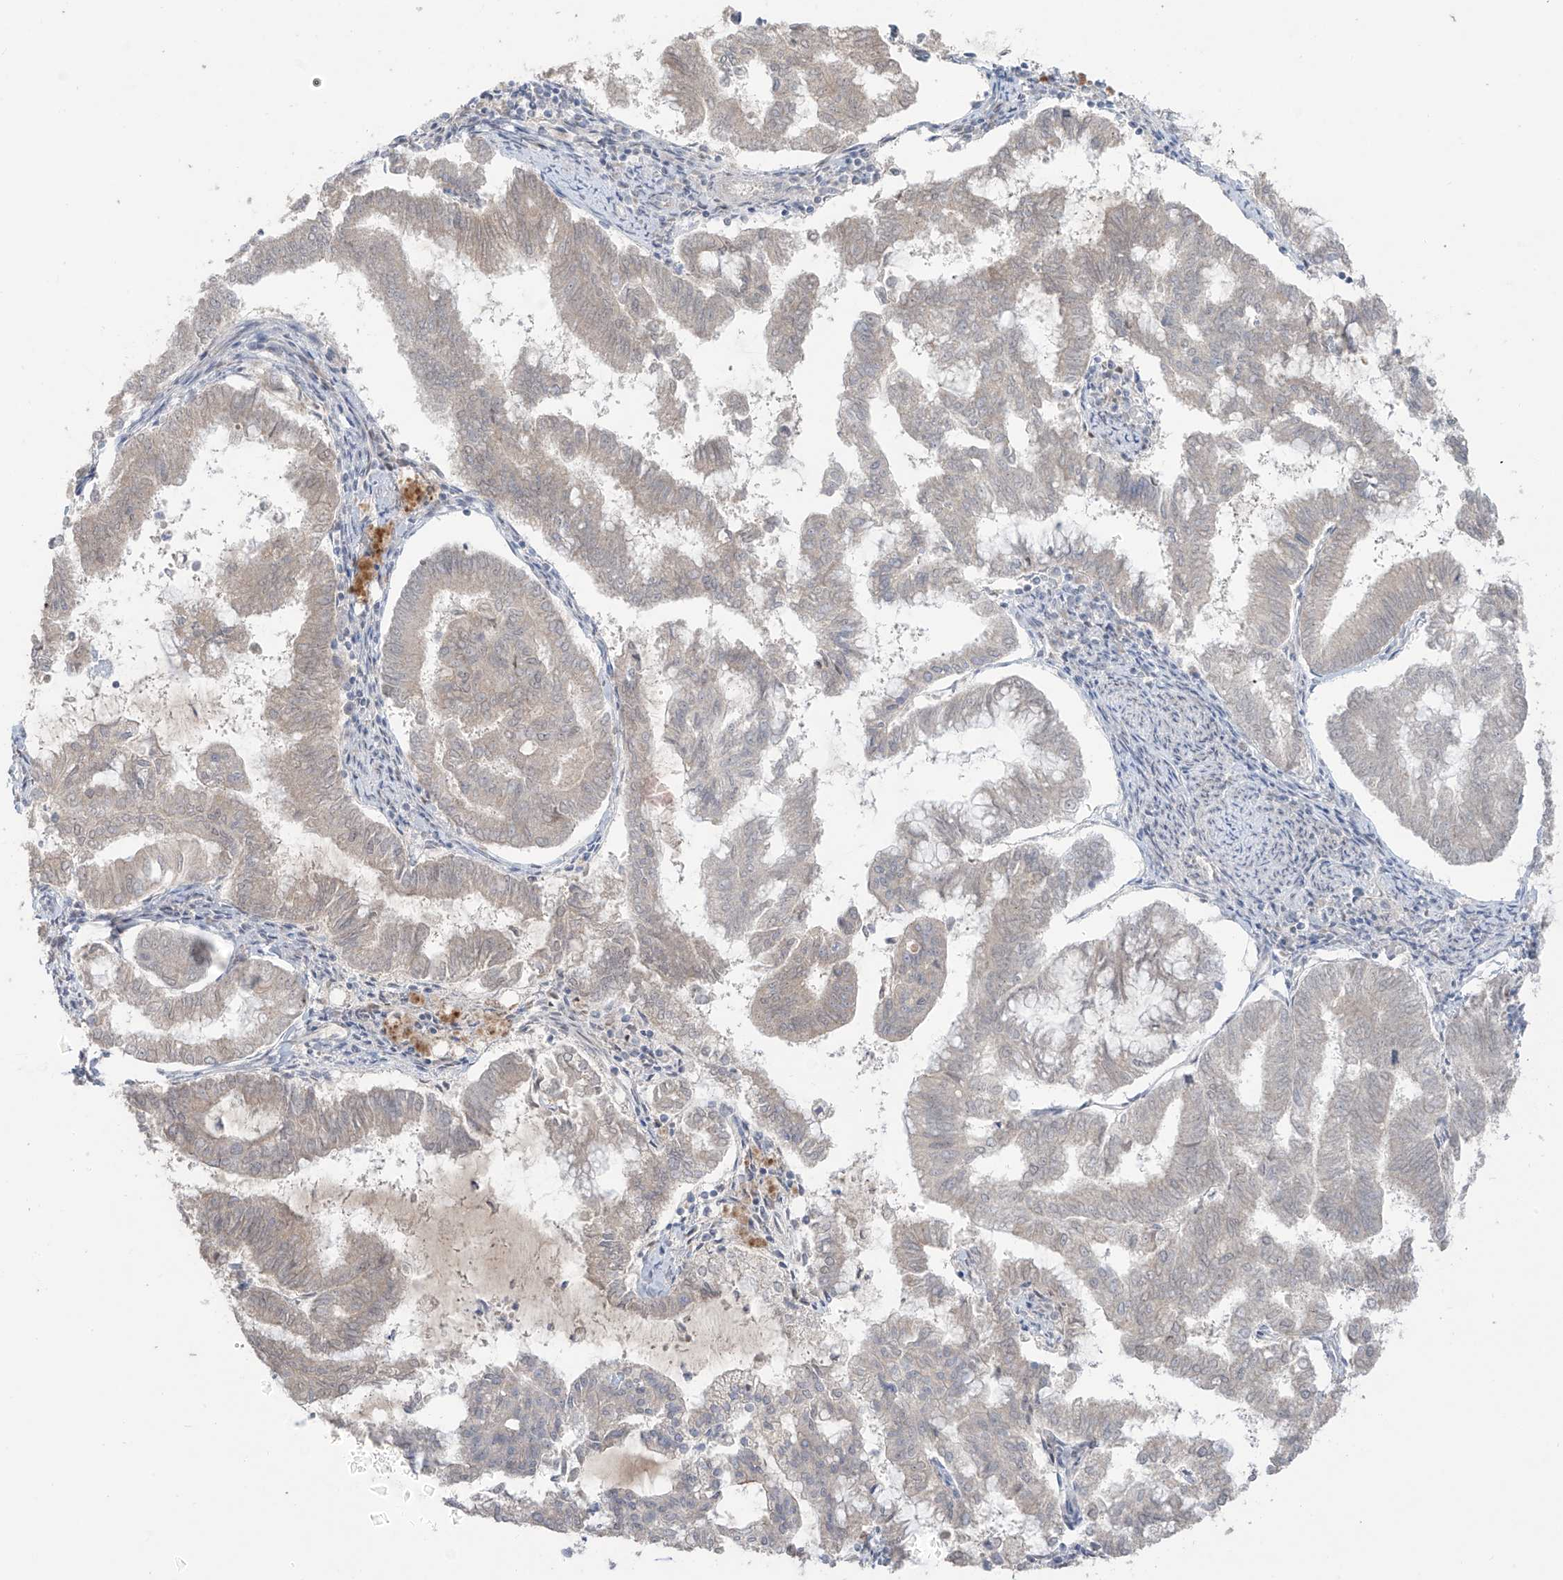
{"staining": {"intensity": "negative", "quantity": "none", "location": "none"}, "tissue": "endometrial cancer", "cell_type": "Tumor cells", "image_type": "cancer", "snomed": [{"axis": "morphology", "description": "Adenocarcinoma, NOS"}, {"axis": "topography", "description": "Endometrium"}], "caption": "This is a image of immunohistochemistry (IHC) staining of endometrial cancer (adenocarcinoma), which shows no expression in tumor cells.", "gene": "OGT", "patient": {"sex": "female", "age": 79}}